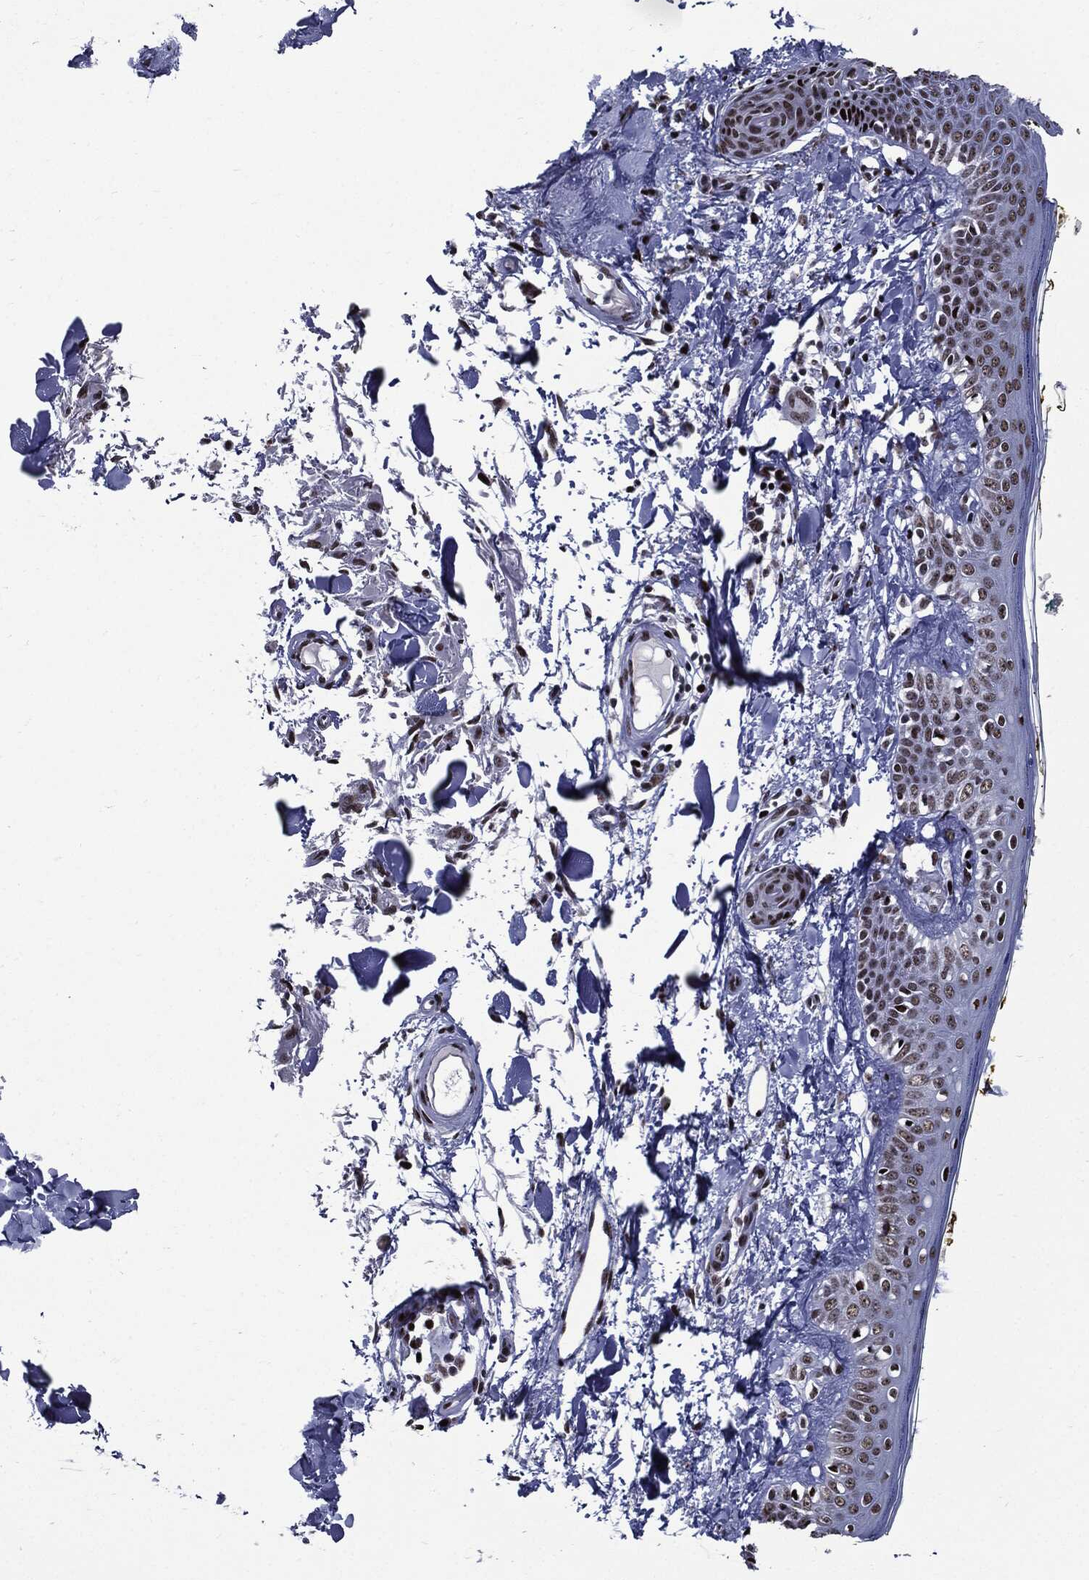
{"staining": {"intensity": "negative", "quantity": "none", "location": "none"}, "tissue": "skin", "cell_type": "Fibroblasts", "image_type": "normal", "snomed": [{"axis": "morphology", "description": "Normal tissue, NOS"}, {"axis": "topography", "description": "Skin"}], "caption": "IHC of unremarkable skin reveals no expression in fibroblasts.", "gene": "ZFP91", "patient": {"sex": "male", "age": 76}}